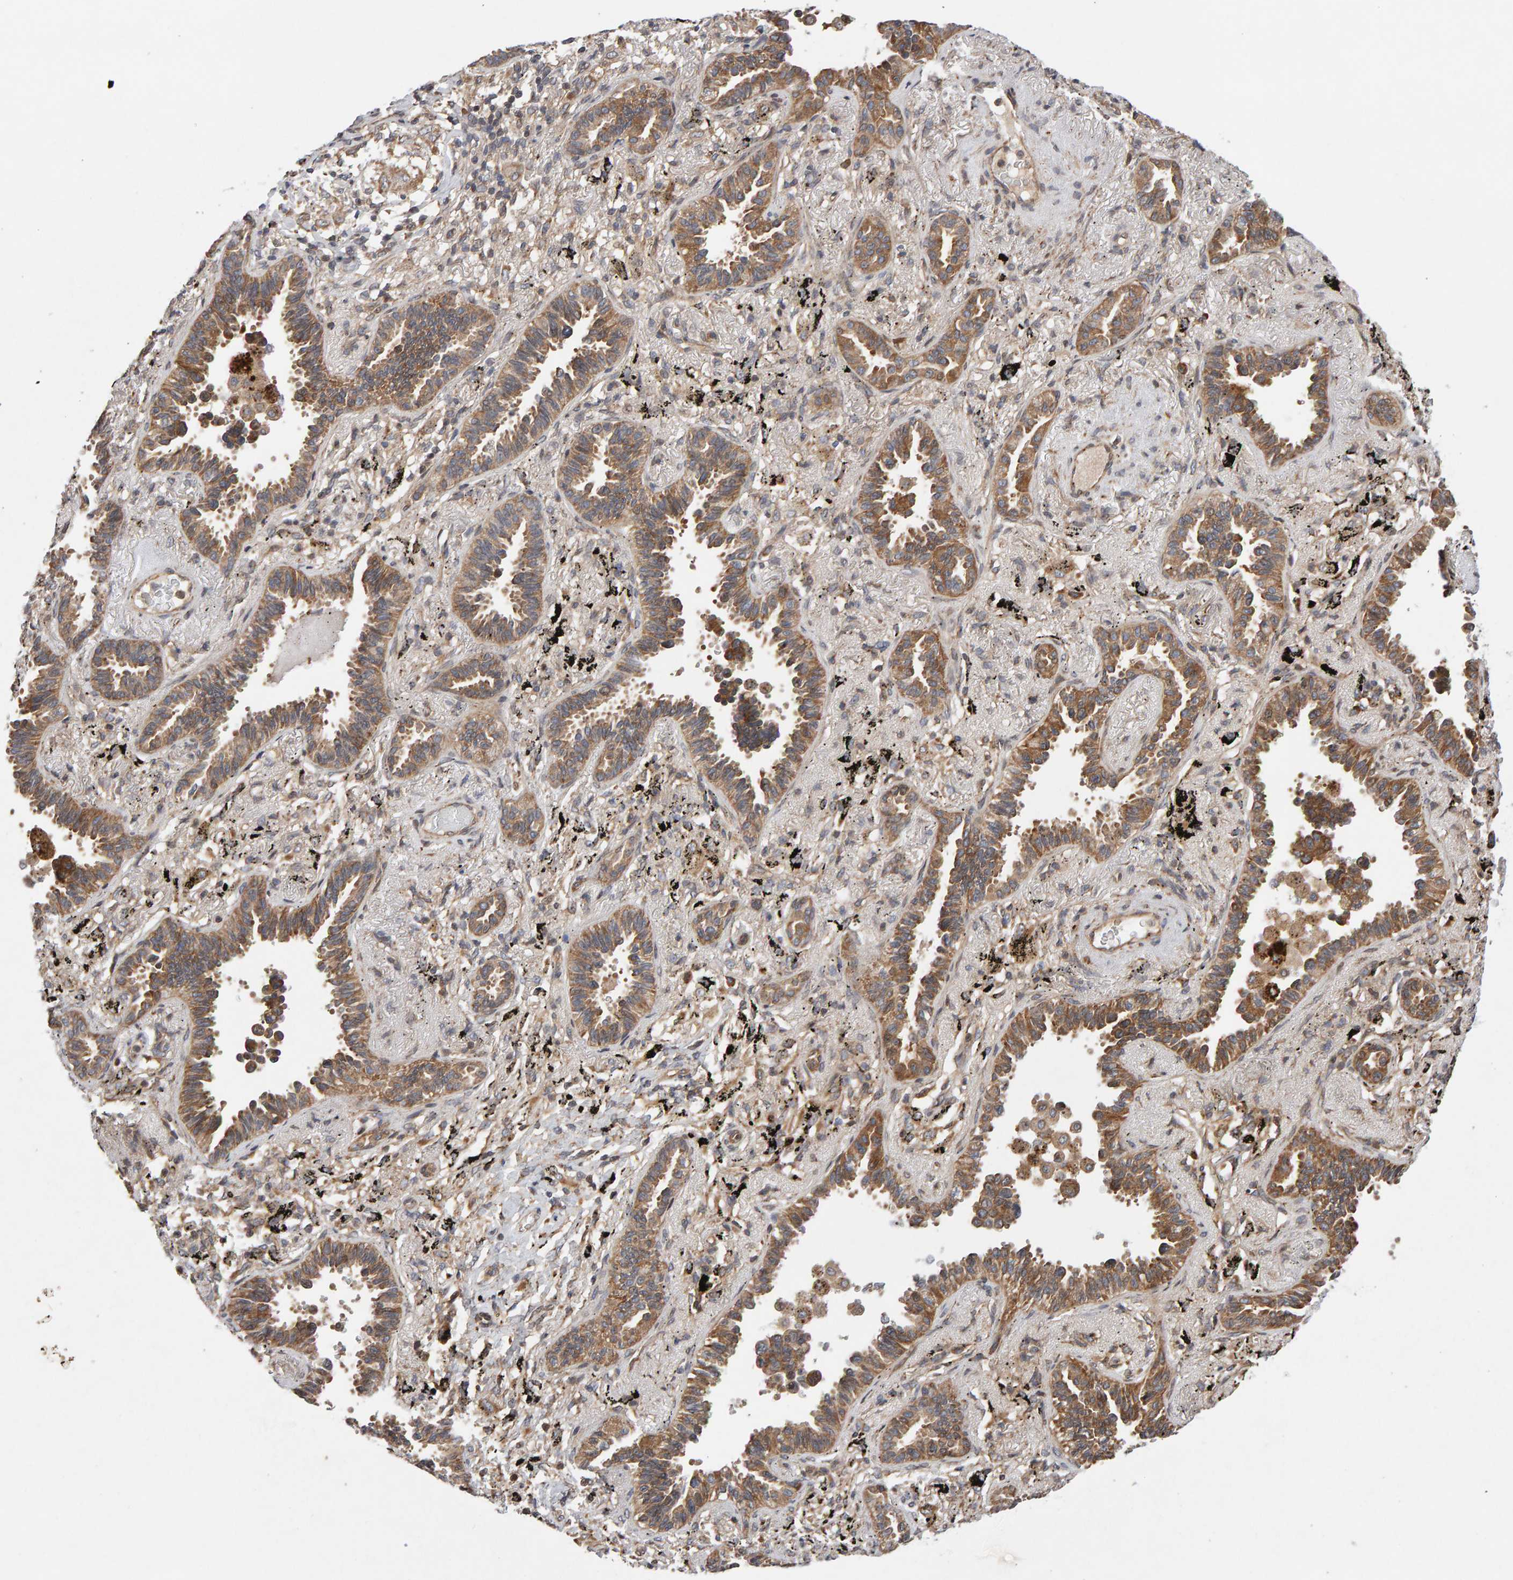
{"staining": {"intensity": "moderate", "quantity": ">75%", "location": "cytoplasmic/membranous"}, "tissue": "lung cancer", "cell_type": "Tumor cells", "image_type": "cancer", "snomed": [{"axis": "morphology", "description": "Adenocarcinoma, NOS"}, {"axis": "topography", "description": "Lung"}], "caption": "IHC histopathology image of human lung cancer (adenocarcinoma) stained for a protein (brown), which shows medium levels of moderate cytoplasmic/membranous expression in about >75% of tumor cells.", "gene": "LZTS1", "patient": {"sex": "male", "age": 59}}